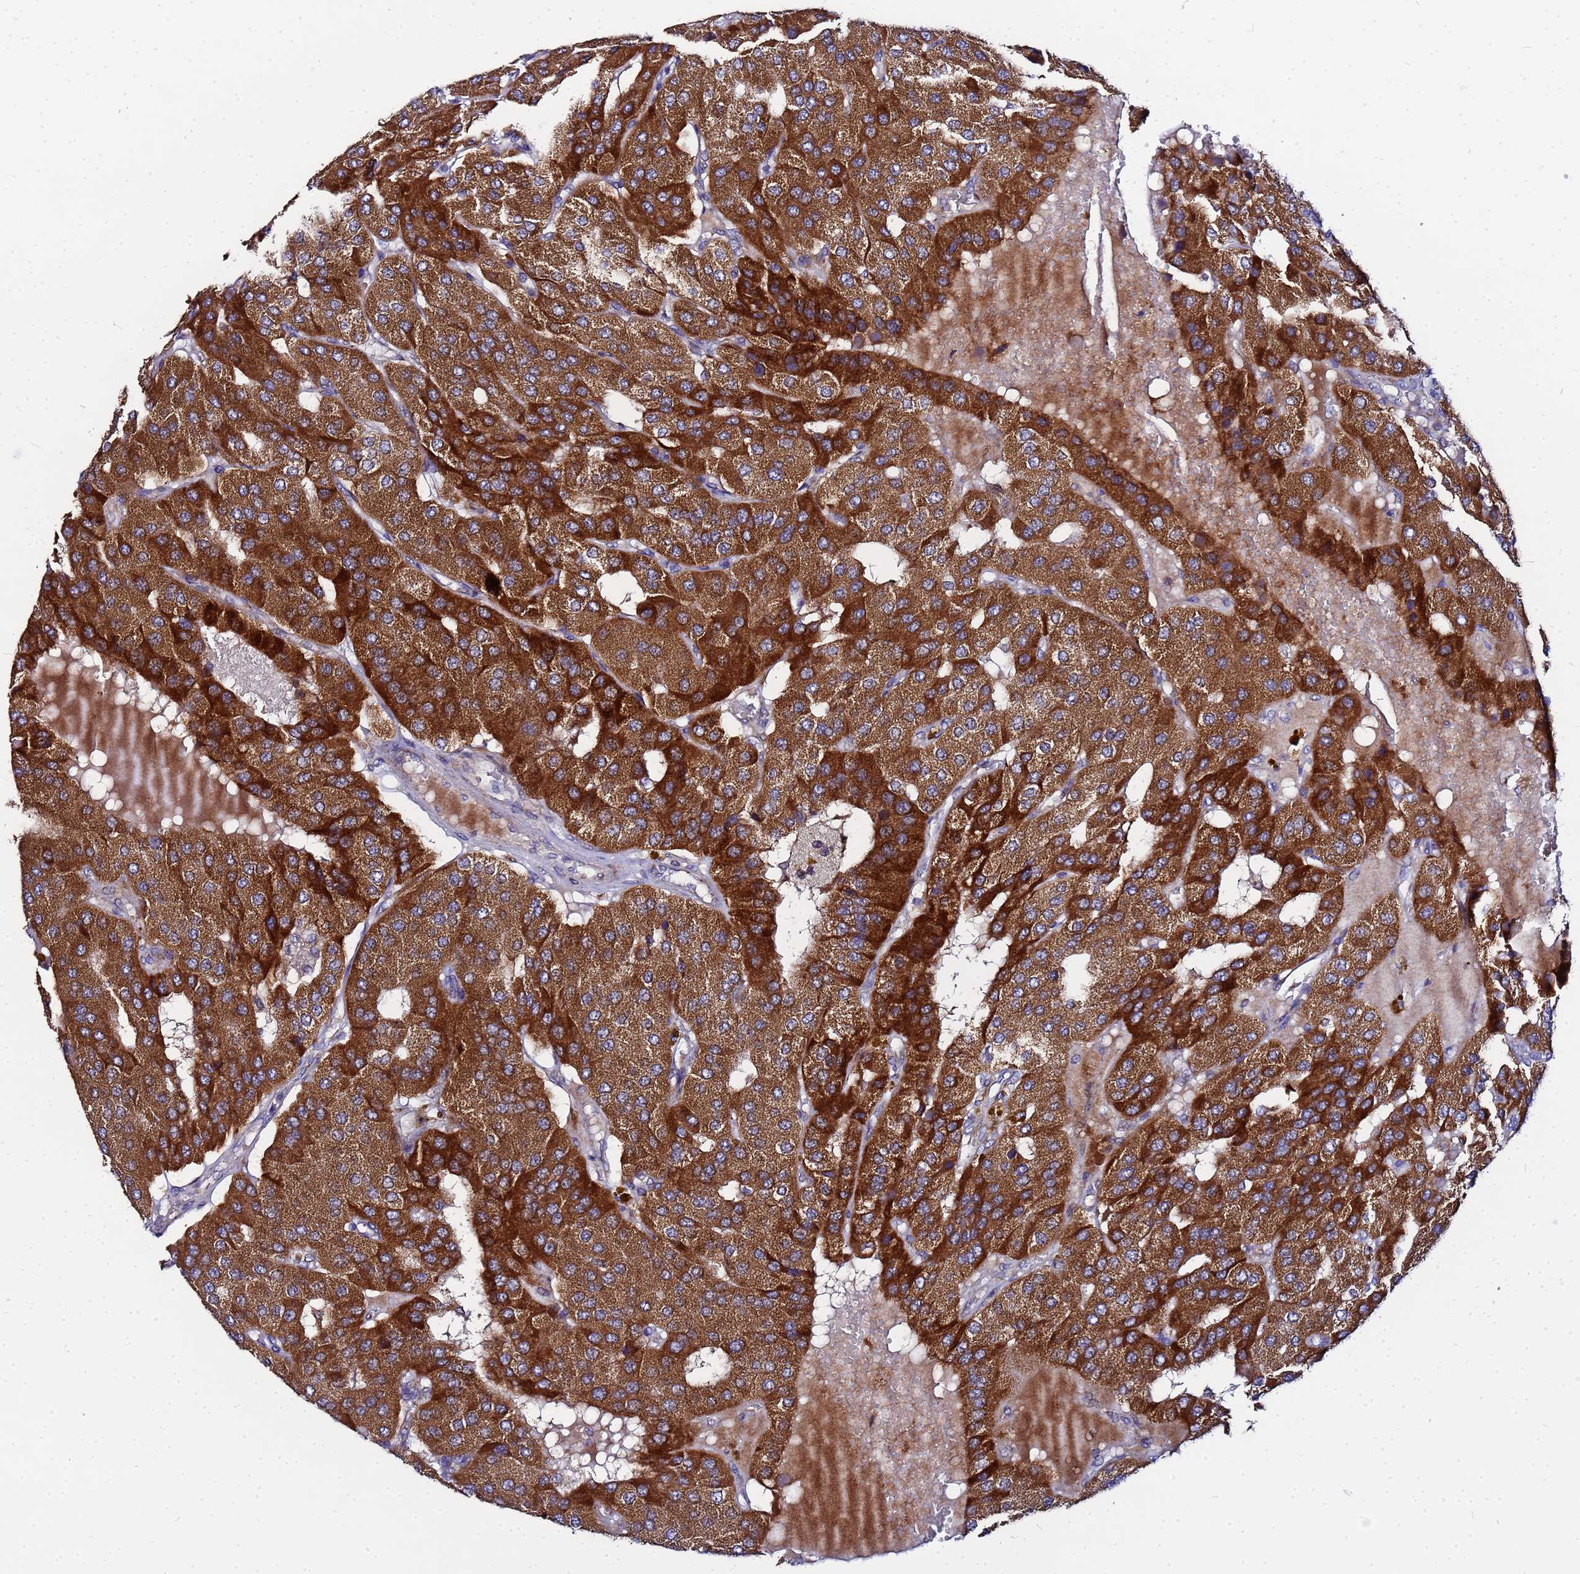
{"staining": {"intensity": "strong", "quantity": ">75%", "location": "cytoplasmic/membranous"}, "tissue": "parathyroid gland", "cell_type": "Glandular cells", "image_type": "normal", "snomed": [{"axis": "morphology", "description": "Normal tissue, NOS"}, {"axis": "morphology", "description": "Adenoma, NOS"}, {"axis": "topography", "description": "Parathyroid gland"}], "caption": "IHC staining of benign parathyroid gland, which demonstrates high levels of strong cytoplasmic/membranous positivity in approximately >75% of glandular cells indicating strong cytoplasmic/membranous protein staining. The staining was performed using DAB (brown) for protein detection and nuclei were counterstained in hematoxylin (blue).", "gene": "FAHD2A", "patient": {"sex": "female", "age": 86}}